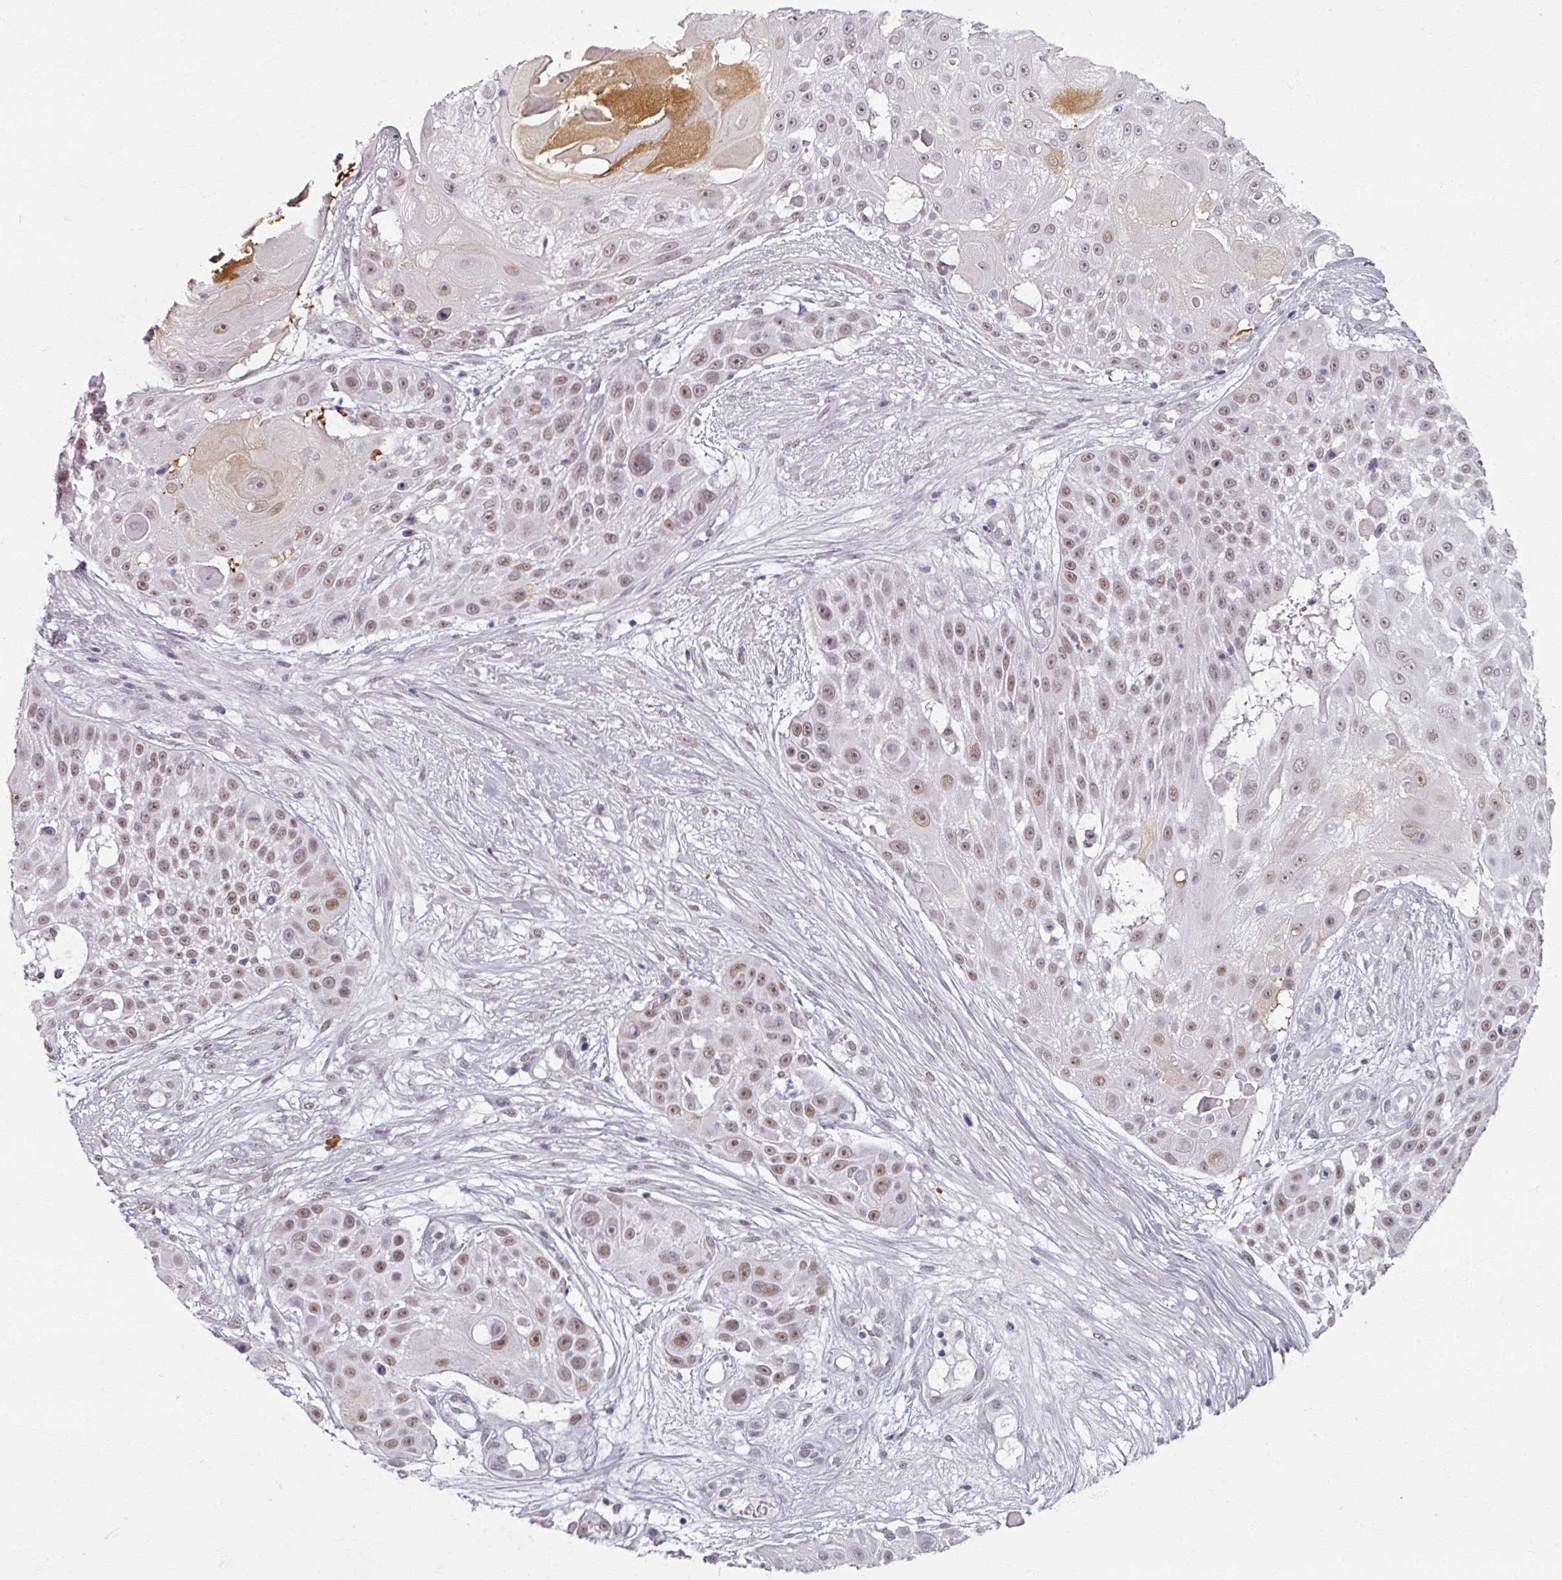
{"staining": {"intensity": "moderate", "quantity": ">75%", "location": "nuclear"}, "tissue": "skin cancer", "cell_type": "Tumor cells", "image_type": "cancer", "snomed": [{"axis": "morphology", "description": "Squamous cell carcinoma, NOS"}, {"axis": "topography", "description": "Skin"}], "caption": "A medium amount of moderate nuclear staining is present in approximately >75% of tumor cells in skin cancer (squamous cell carcinoma) tissue. (IHC, brightfield microscopy, high magnification).", "gene": "RIPOR3", "patient": {"sex": "female", "age": 86}}